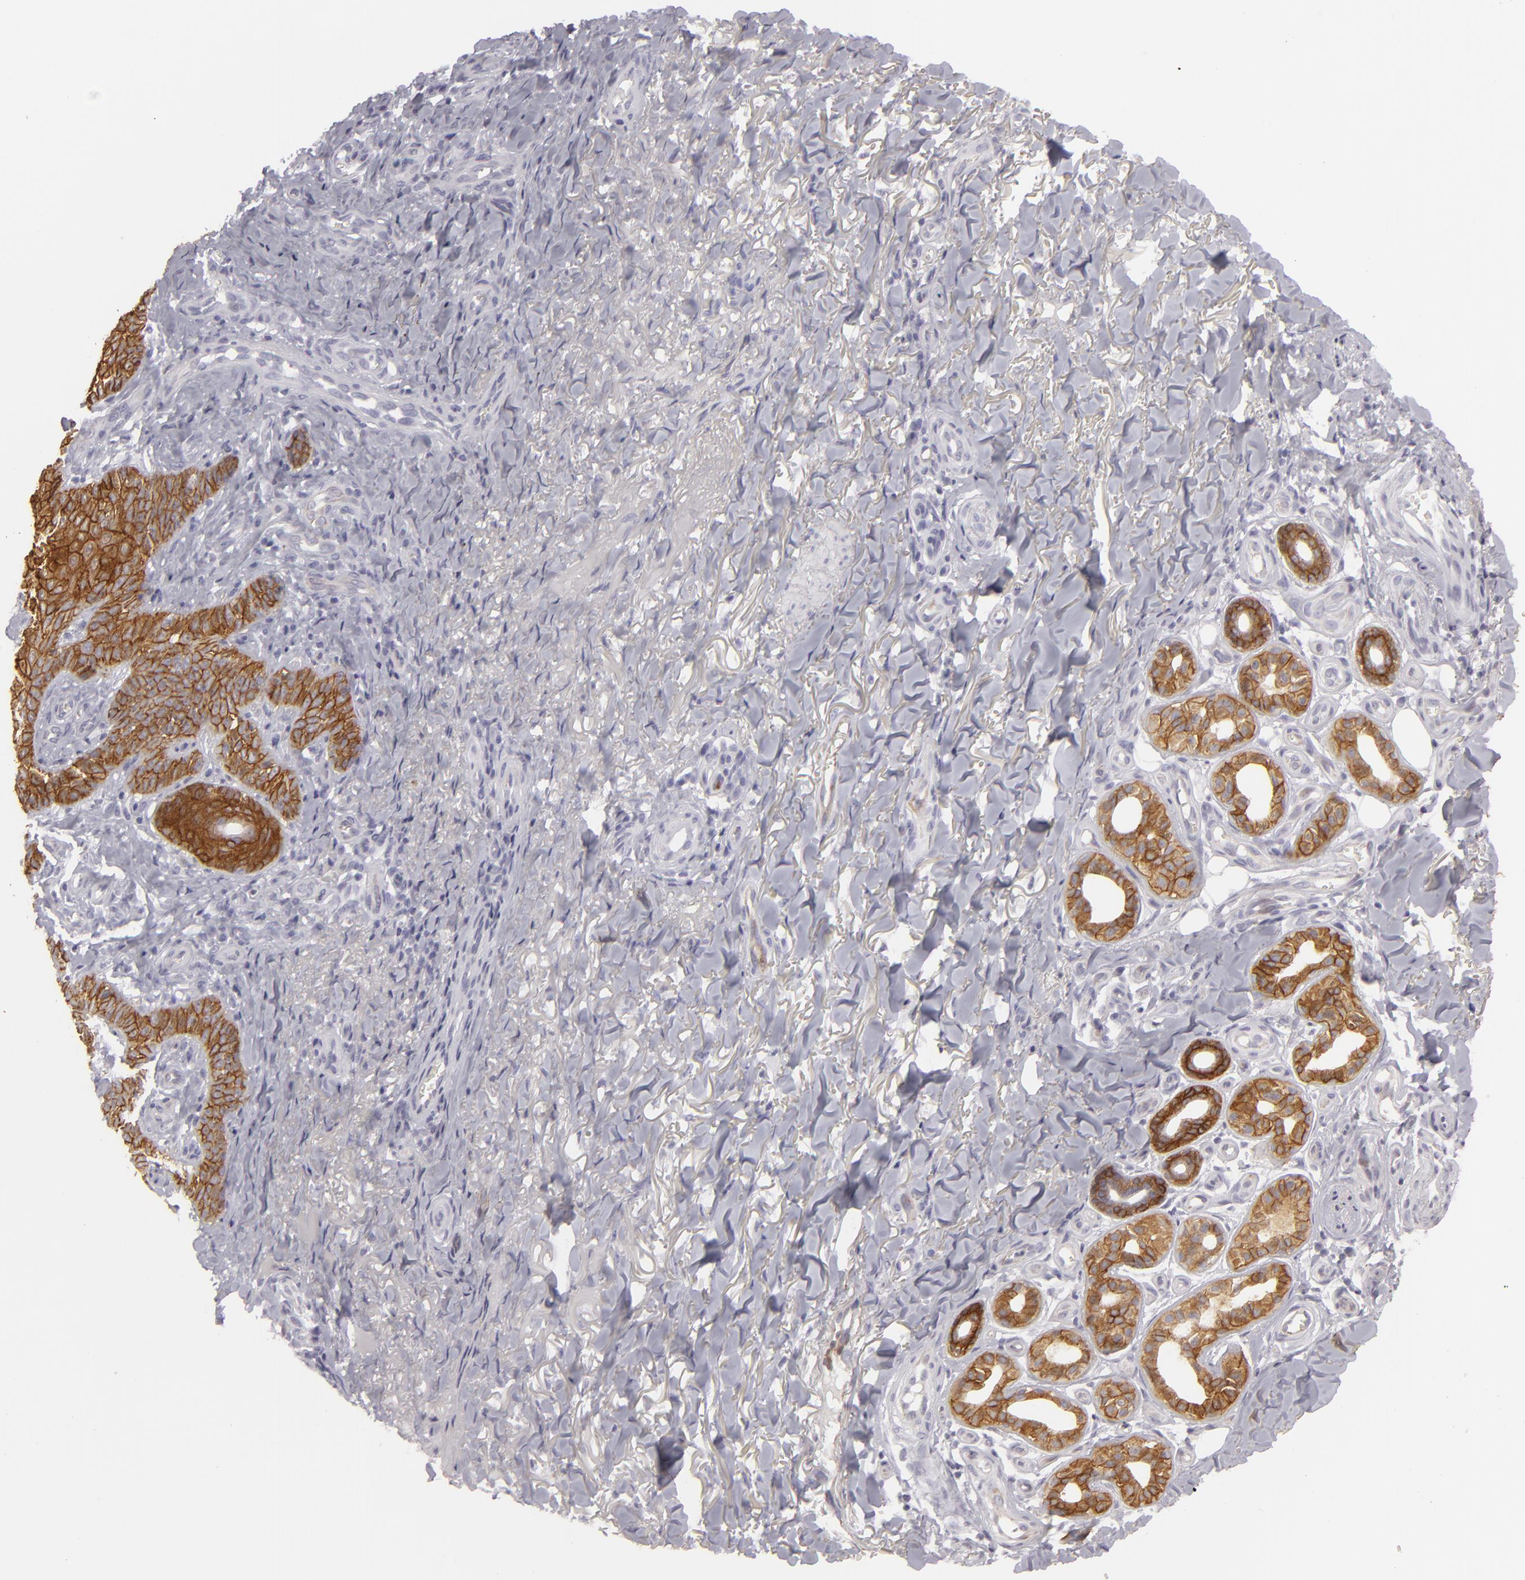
{"staining": {"intensity": "moderate", "quantity": ">75%", "location": "cytoplasmic/membranous"}, "tissue": "skin cancer", "cell_type": "Tumor cells", "image_type": "cancer", "snomed": [{"axis": "morphology", "description": "Basal cell carcinoma"}, {"axis": "topography", "description": "Skin"}], "caption": "Brown immunohistochemical staining in basal cell carcinoma (skin) demonstrates moderate cytoplasmic/membranous expression in approximately >75% of tumor cells.", "gene": "JUP", "patient": {"sex": "male", "age": 81}}